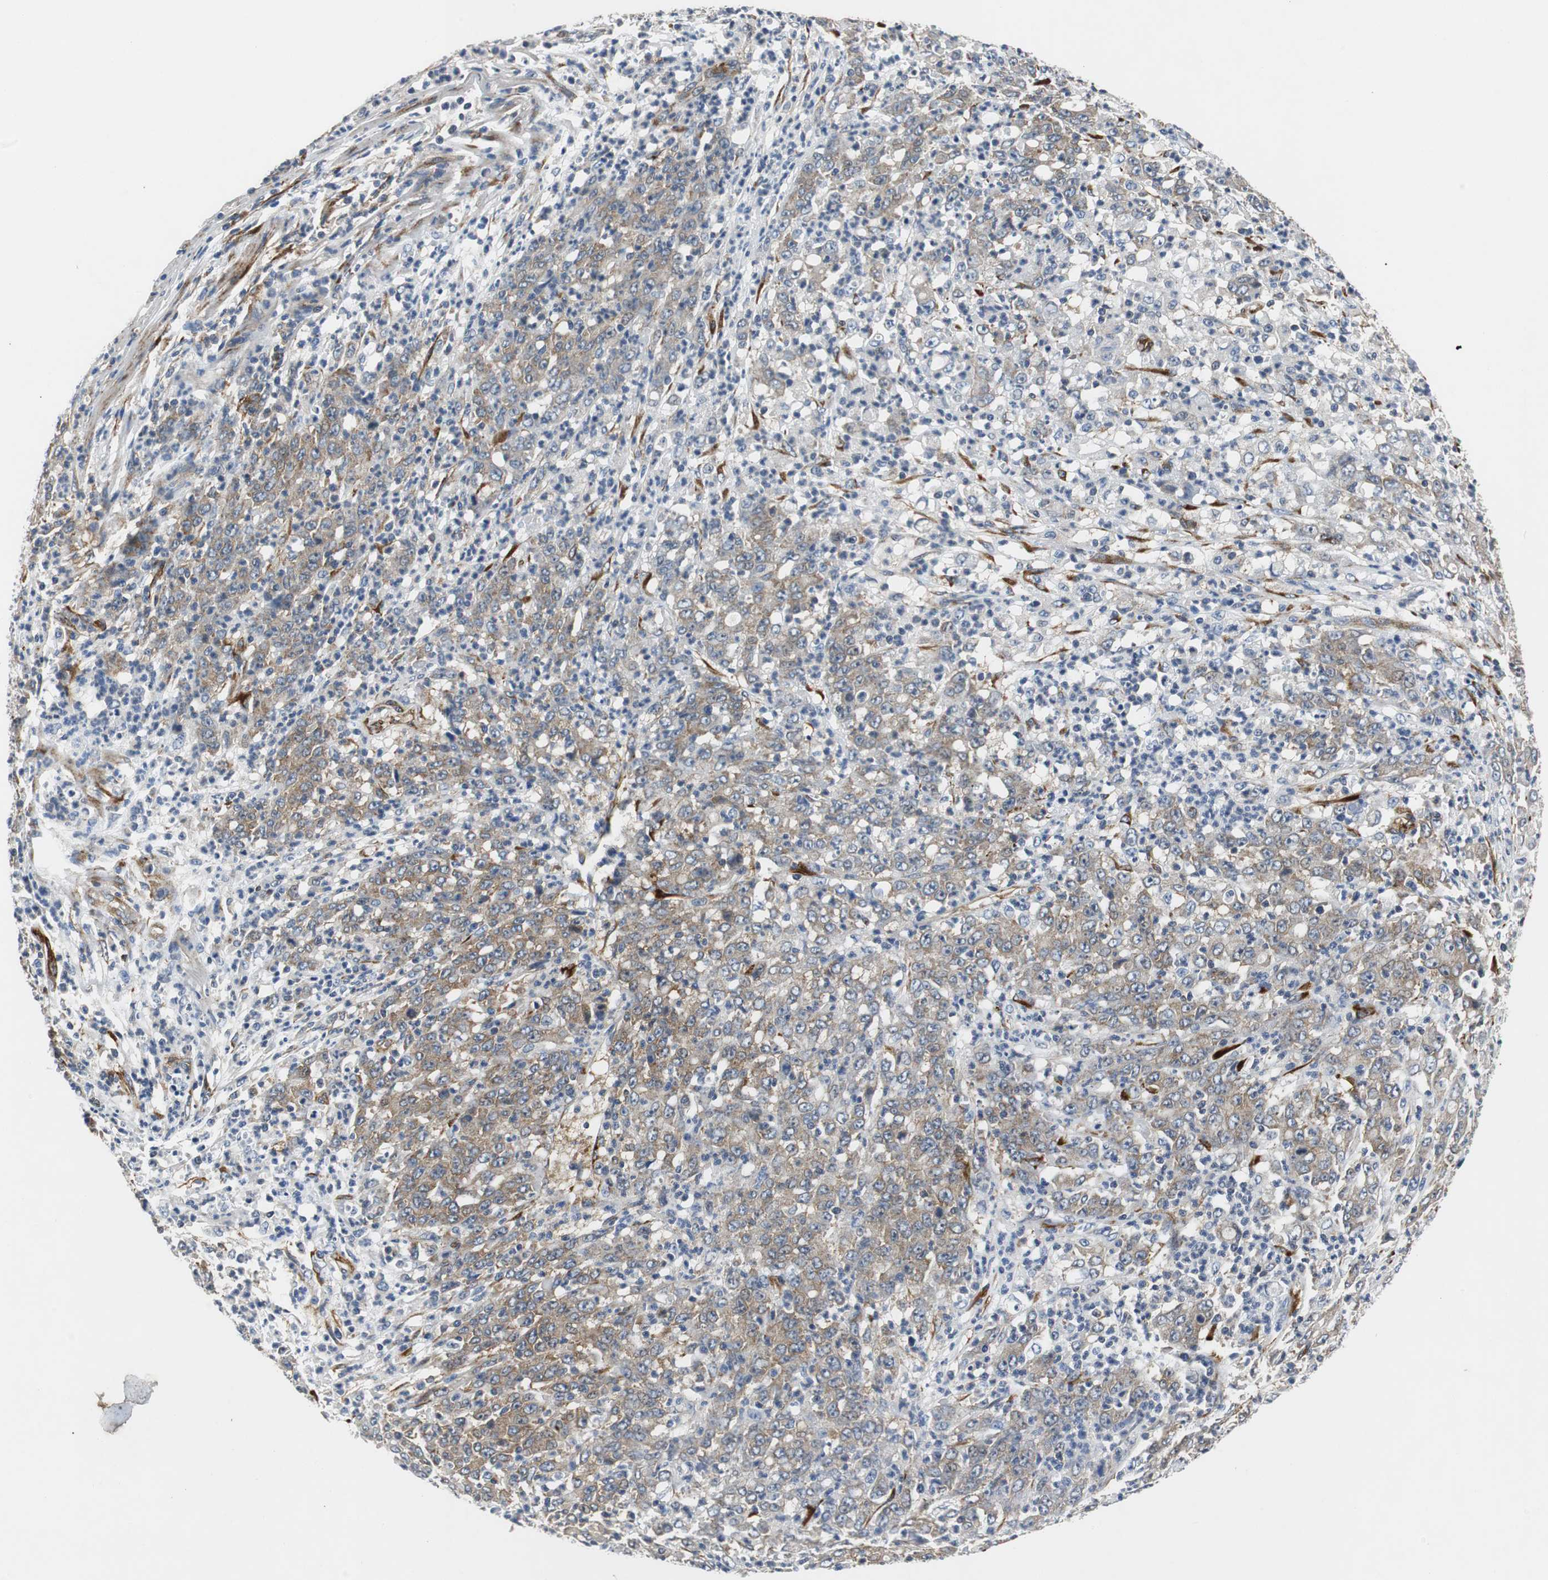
{"staining": {"intensity": "moderate", "quantity": ">75%", "location": "cytoplasmic/membranous"}, "tissue": "stomach cancer", "cell_type": "Tumor cells", "image_type": "cancer", "snomed": [{"axis": "morphology", "description": "Adenocarcinoma, NOS"}, {"axis": "topography", "description": "Stomach, lower"}], "caption": "DAB immunohistochemical staining of adenocarcinoma (stomach) reveals moderate cytoplasmic/membranous protein staining in about >75% of tumor cells.", "gene": "ISCU", "patient": {"sex": "female", "age": 71}}